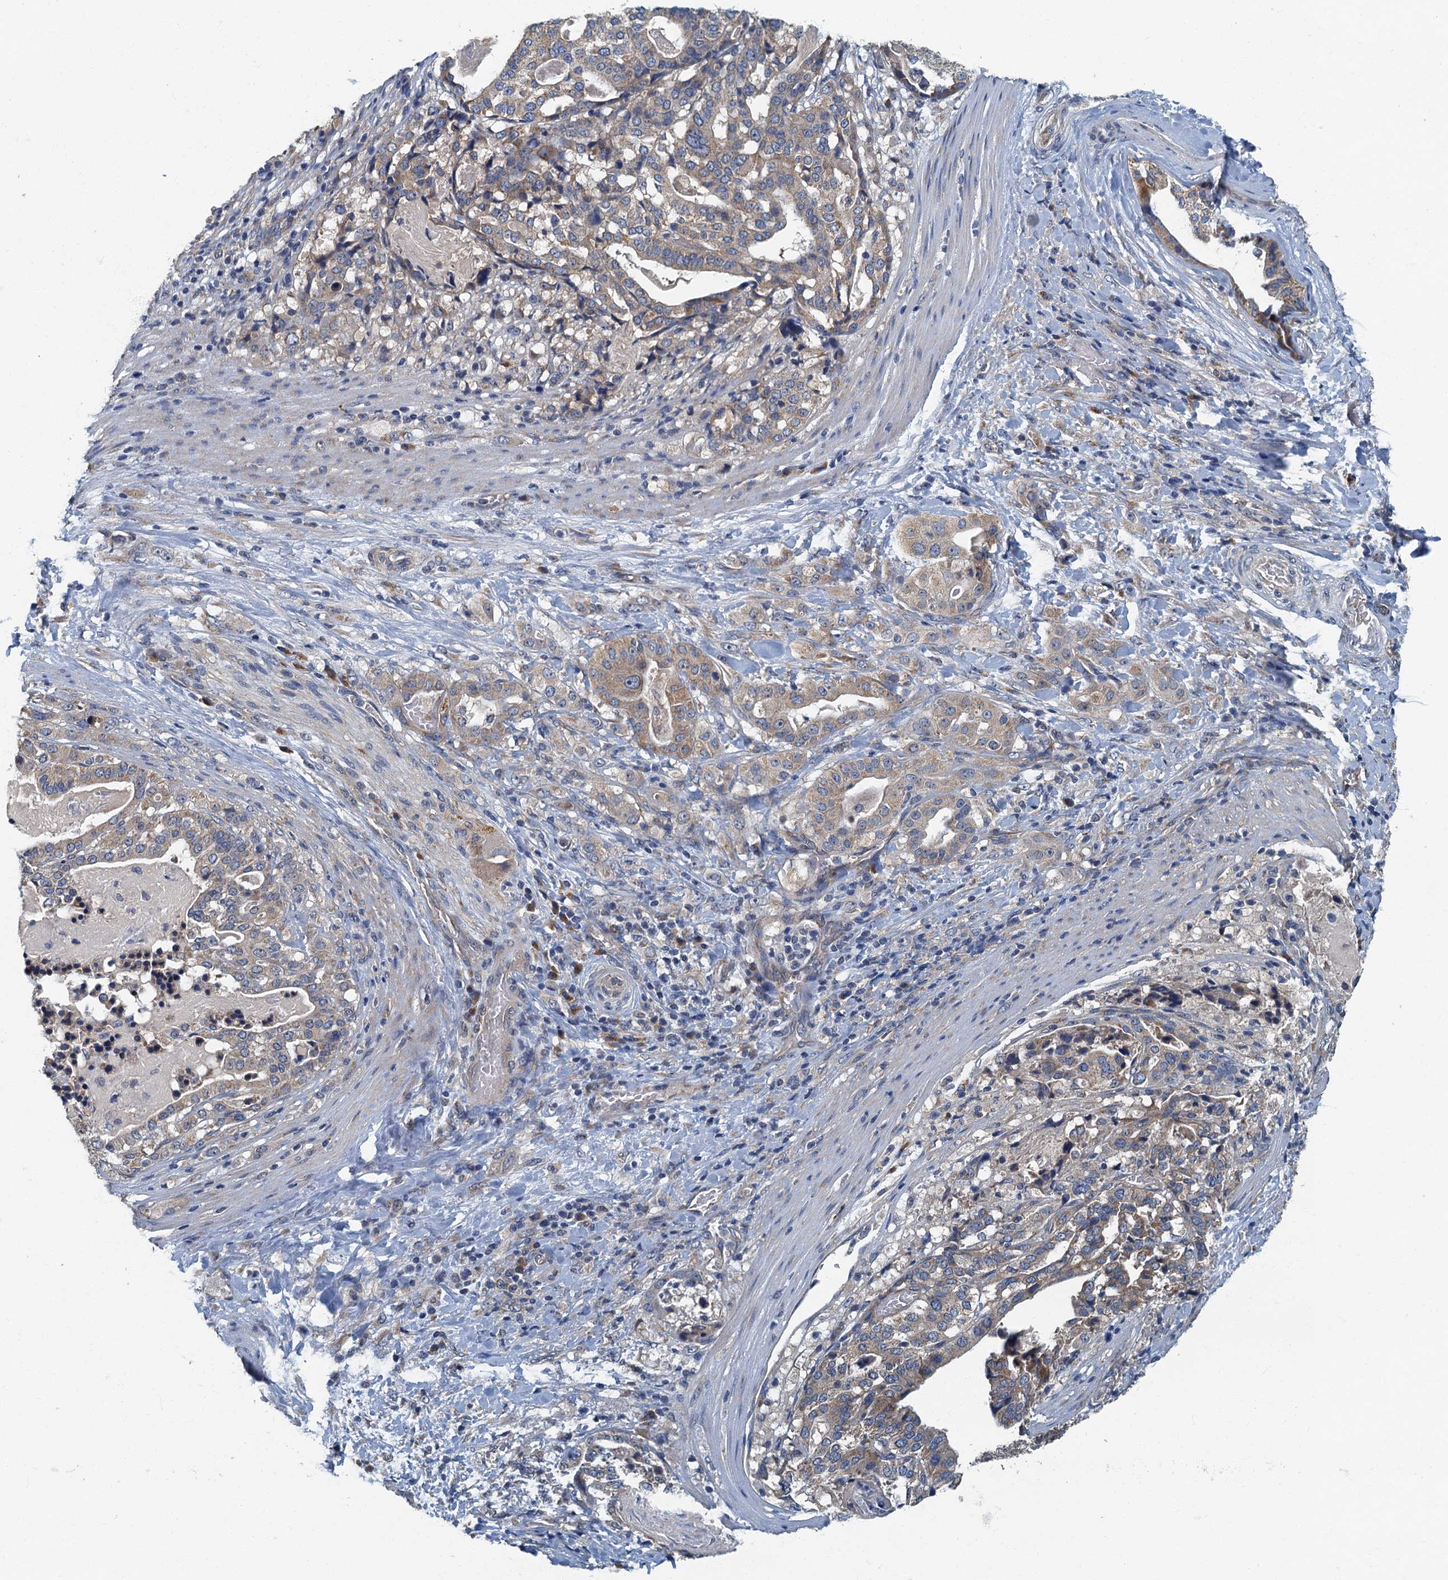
{"staining": {"intensity": "weak", "quantity": "25%-75%", "location": "cytoplasmic/membranous"}, "tissue": "stomach cancer", "cell_type": "Tumor cells", "image_type": "cancer", "snomed": [{"axis": "morphology", "description": "Adenocarcinoma, NOS"}, {"axis": "topography", "description": "Stomach"}], "caption": "Immunohistochemistry (IHC) (DAB (3,3'-diaminobenzidine)) staining of stomach cancer (adenocarcinoma) demonstrates weak cytoplasmic/membranous protein expression in approximately 25%-75% of tumor cells.", "gene": "DDX49", "patient": {"sex": "male", "age": 48}}